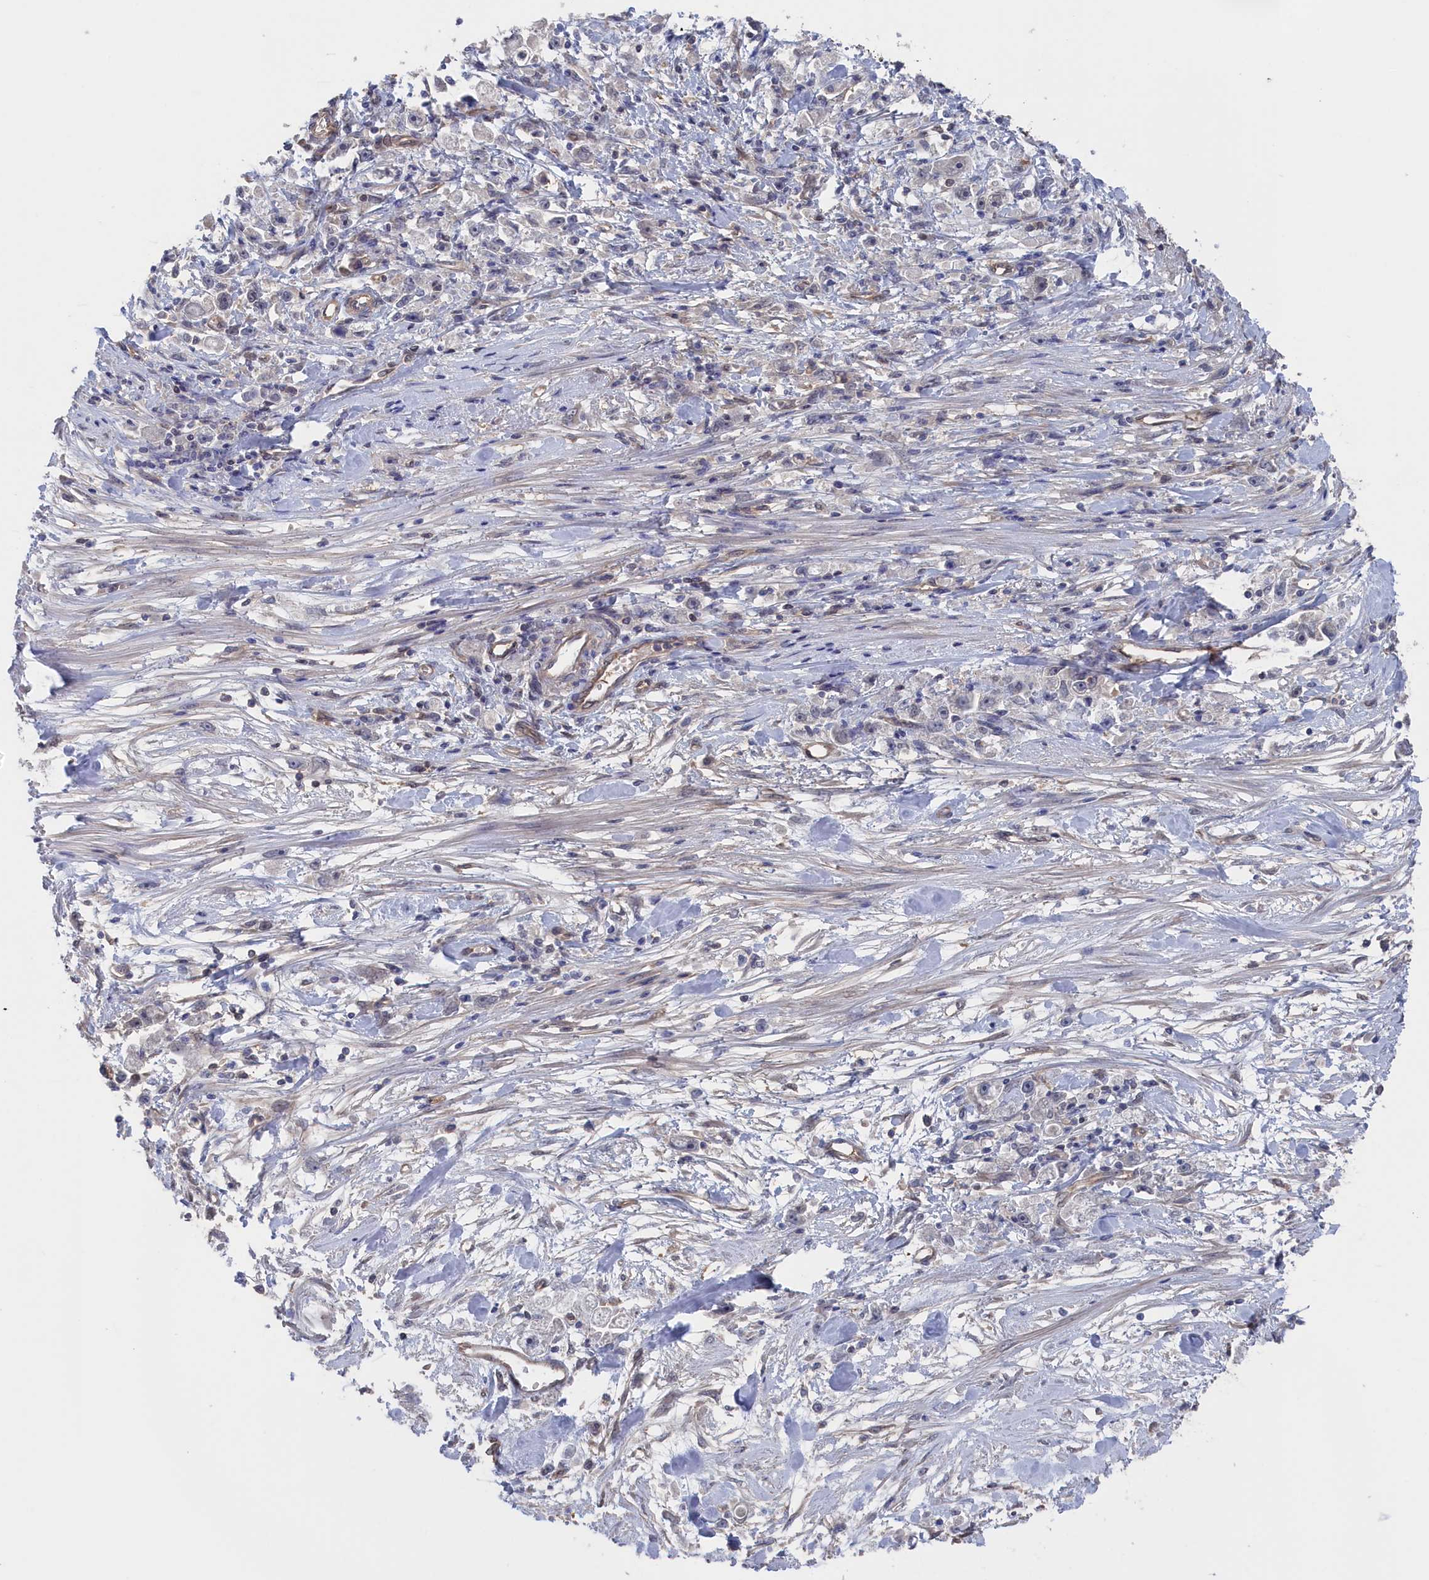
{"staining": {"intensity": "negative", "quantity": "none", "location": "none"}, "tissue": "stomach cancer", "cell_type": "Tumor cells", "image_type": "cancer", "snomed": [{"axis": "morphology", "description": "Adenocarcinoma, NOS"}, {"axis": "topography", "description": "Stomach"}], "caption": "Micrograph shows no protein staining in tumor cells of stomach cancer tissue. (Immunohistochemistry (ihc), brightfield microscopy, high magnification).", "gene": "NUTF2", "patient": {"sex": "female", "age": 59}}